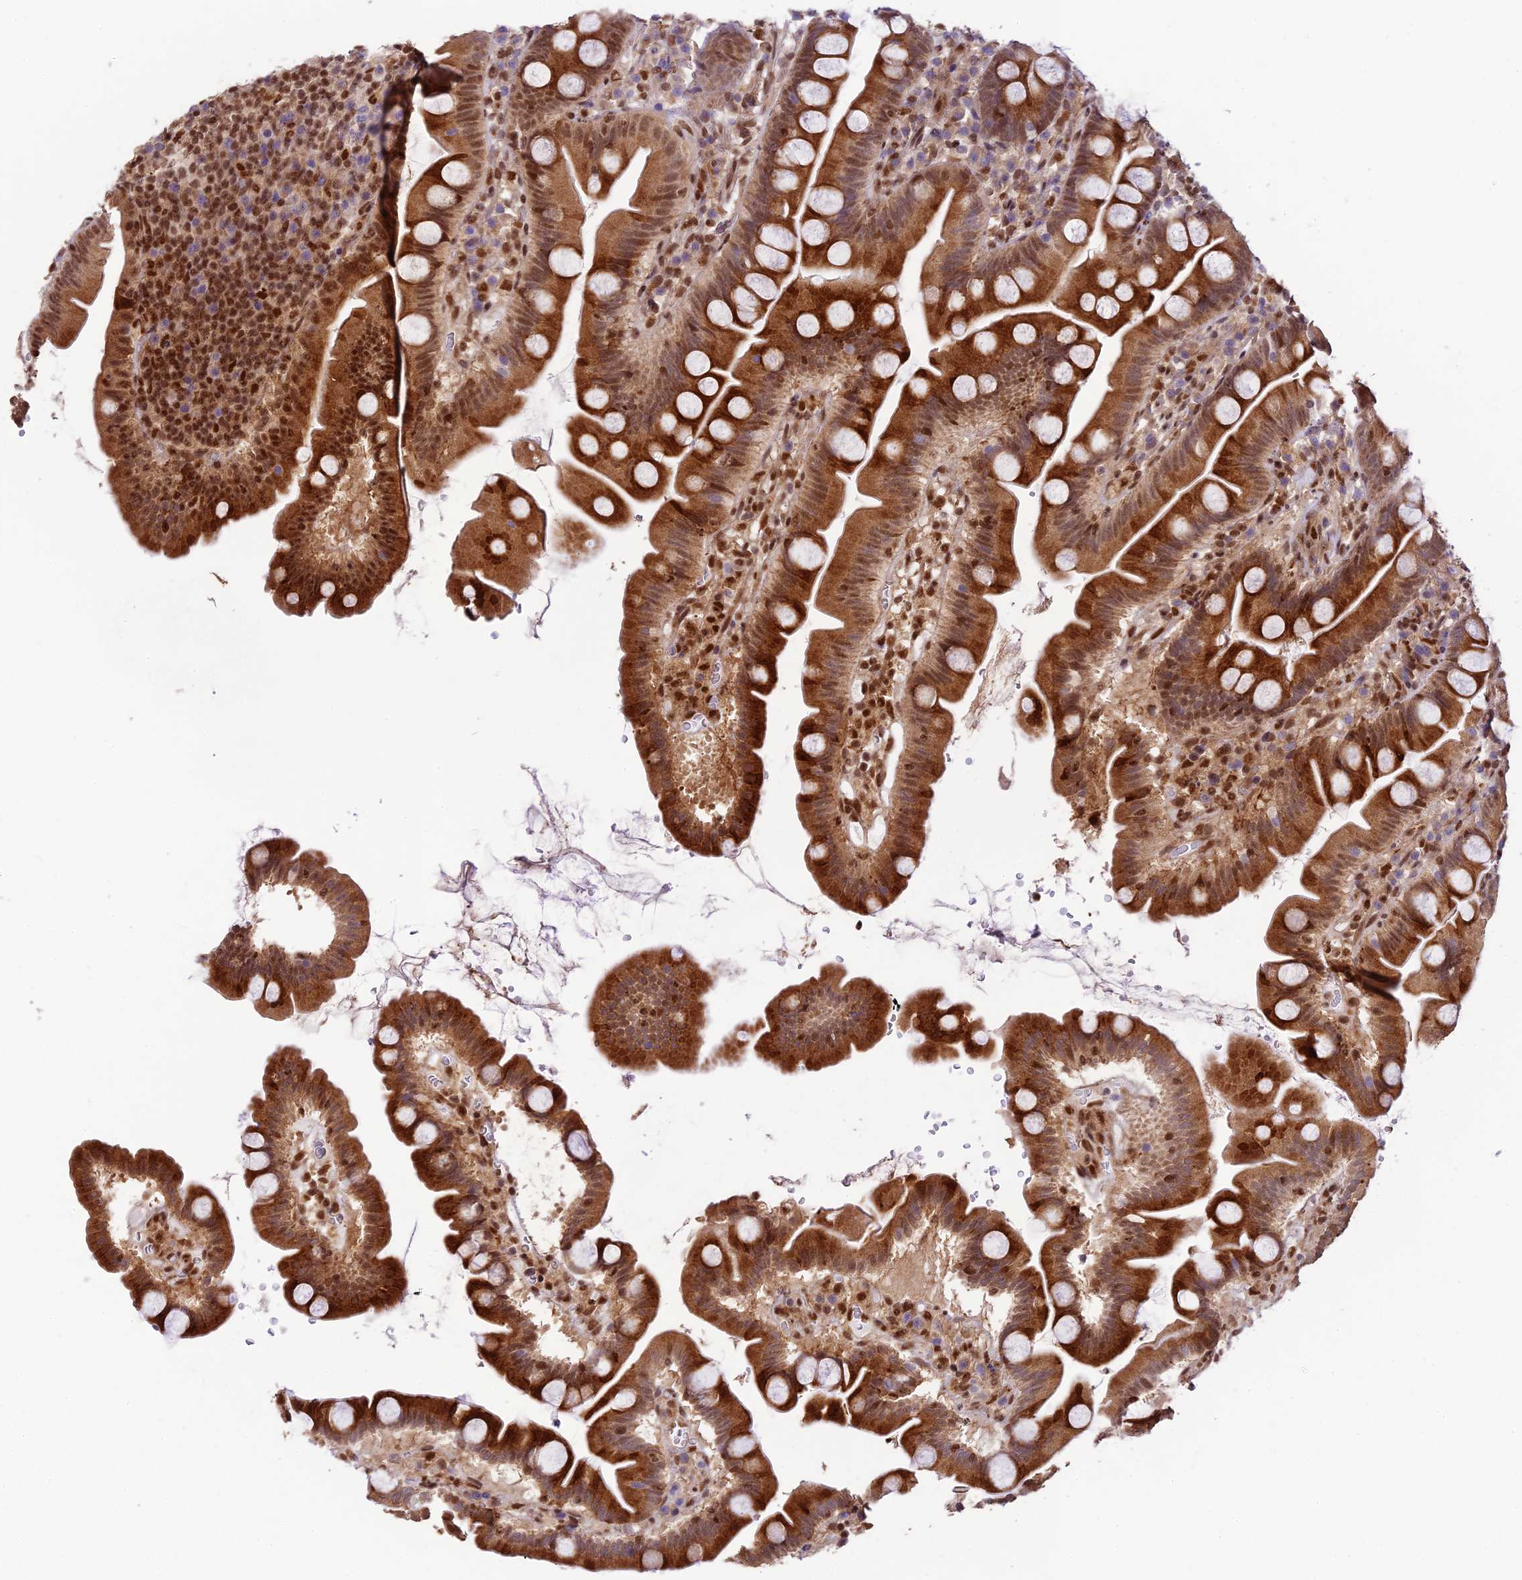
{"staining": {"intensity": "strong", "quantity": "25%-75%", "location": "cytoplasmic/membranous,nuclear"}, "tissue": "small intestine", "cell_type": "Glandular cells", "image_type": "normal", "snomed": [{"axis": "morphology", "description": "Normal tissue, NOS"}, {"axis": "topography", "description": "Small intestine"}], "caption": "Protein expression analysis of normal human small intestine reveals strong cytoplasmic/membranous,nuclear positivity in about 25%-75% of glandular cells. (DAB (3,3'-diaminobenzidine) = brown stain, brightfield microscopy at high magnification).", "gene": "TRIM22", "patient": {"sex": "female", "age": 68}}